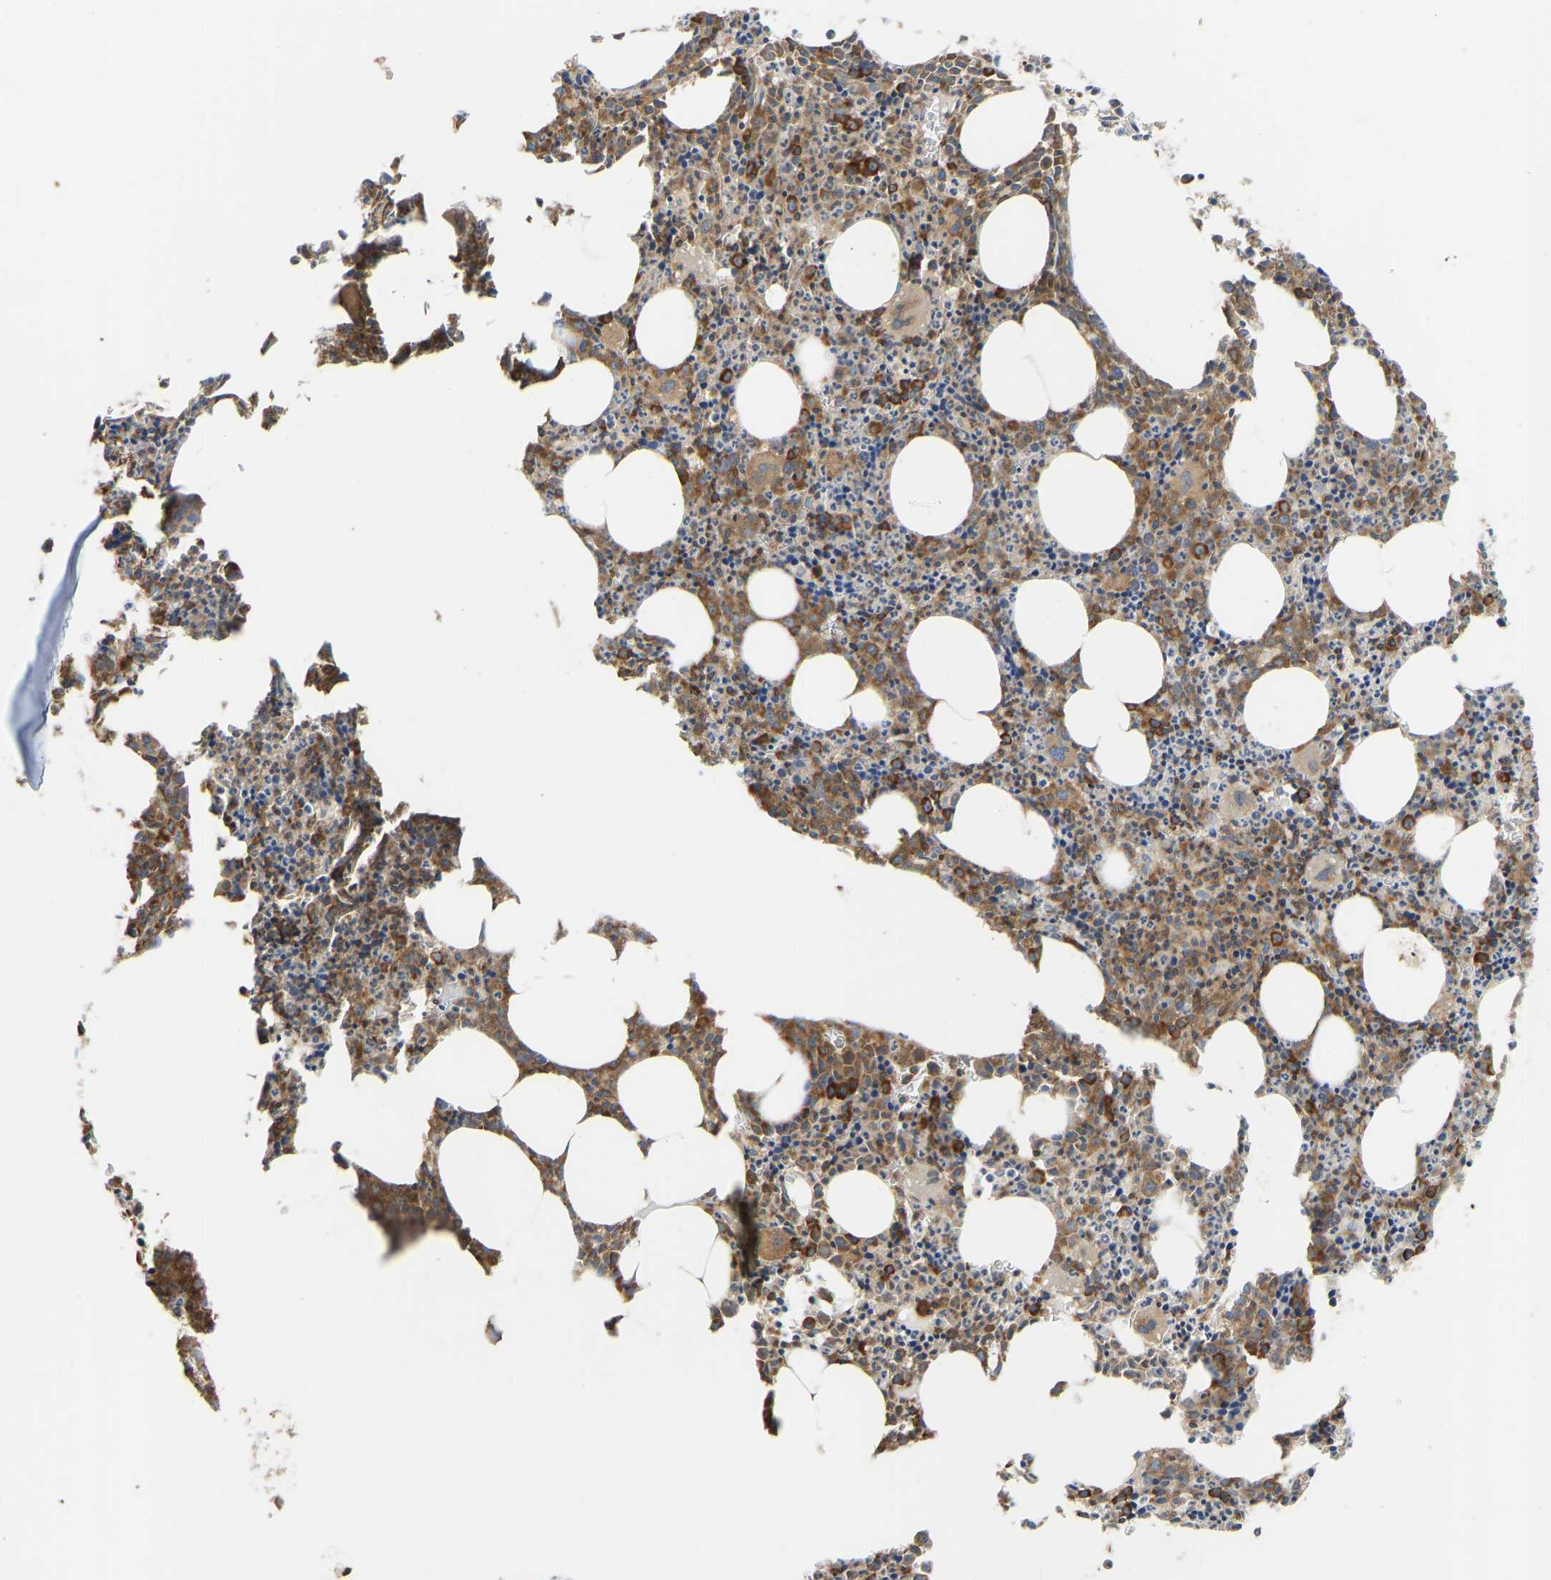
{"staining": {"intensity": "strong", "quantity": ">75%", "location": "cytoplasmic/membranous"}, "tissue": "bone marrow", "cell_type": "Hematopoietic cells", "image_type": "normal", "snomed": [{"axis": "morphology", "description": "Normal tissue, NOS"}, {"axis": "morphology", "description": "Inflammation, NOS"}, {"axis": "topography", "description": "Bone marrow"}], "caption": "Brown immunohistochemical staining in normal bone marrow shows strong cytoplasmic/membranous positivity in about >75% of hematopoietic cells.", "gene": "RPS6KB2", "patient": {"sex": "male", "age": 31}}